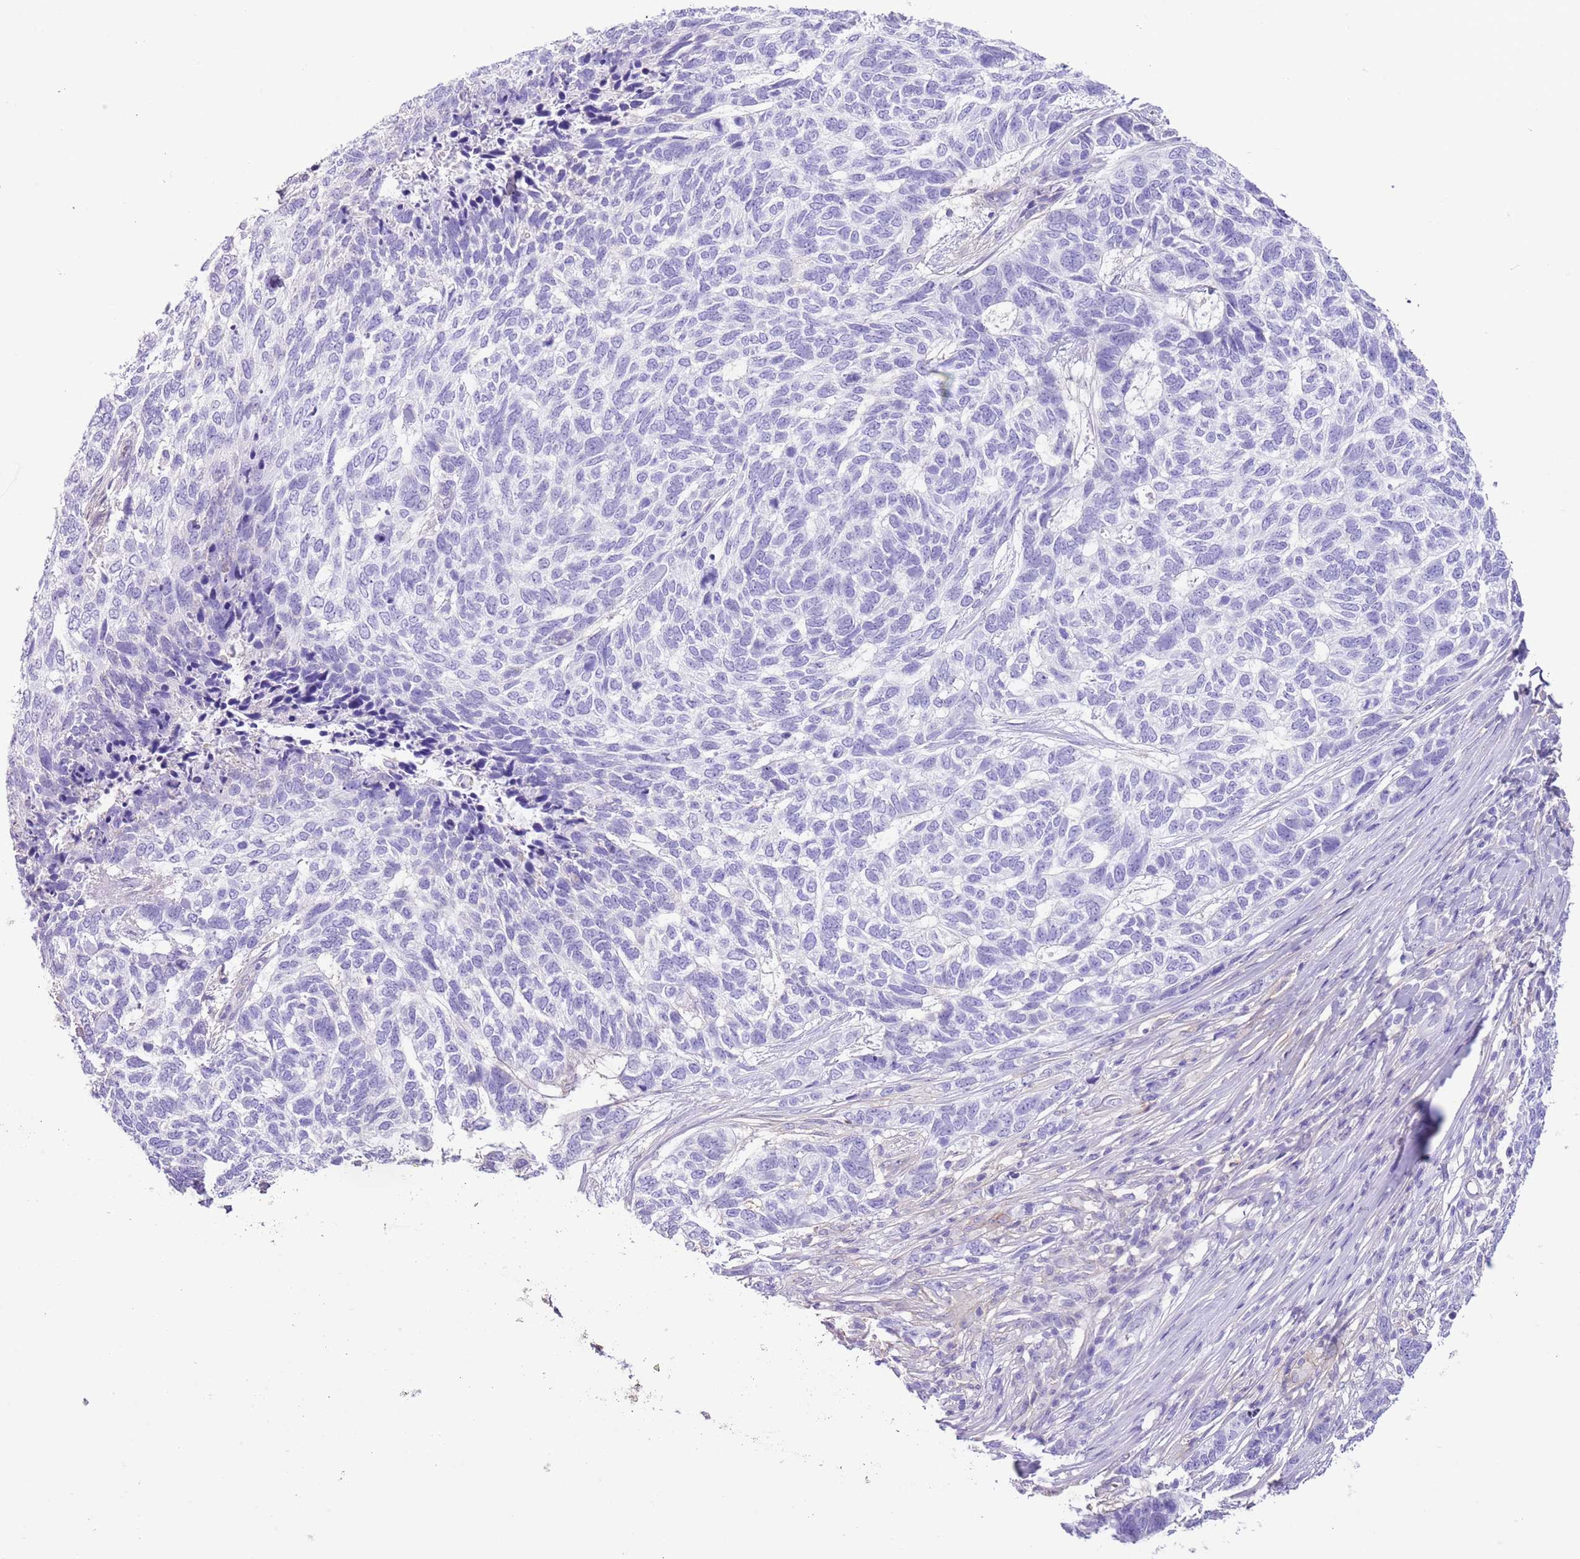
{"staining": {"intensity": "negative", "quantity": "none", "location": "none"}, "tissue": "skin cancer", "cell_type": "Tumor cells", "image_type": "cancer", "snomed": [{"axis": "morphology", "description": "Basal cell carcinoma"}, {"axis": "topography", "description": "Skin"}], "caption": "Tumor cells are negative for protein expression in human skin cancer (basal cell carcinoma).", "gene": "IGF1", "patient": {"sex": "female", "age": 65}}